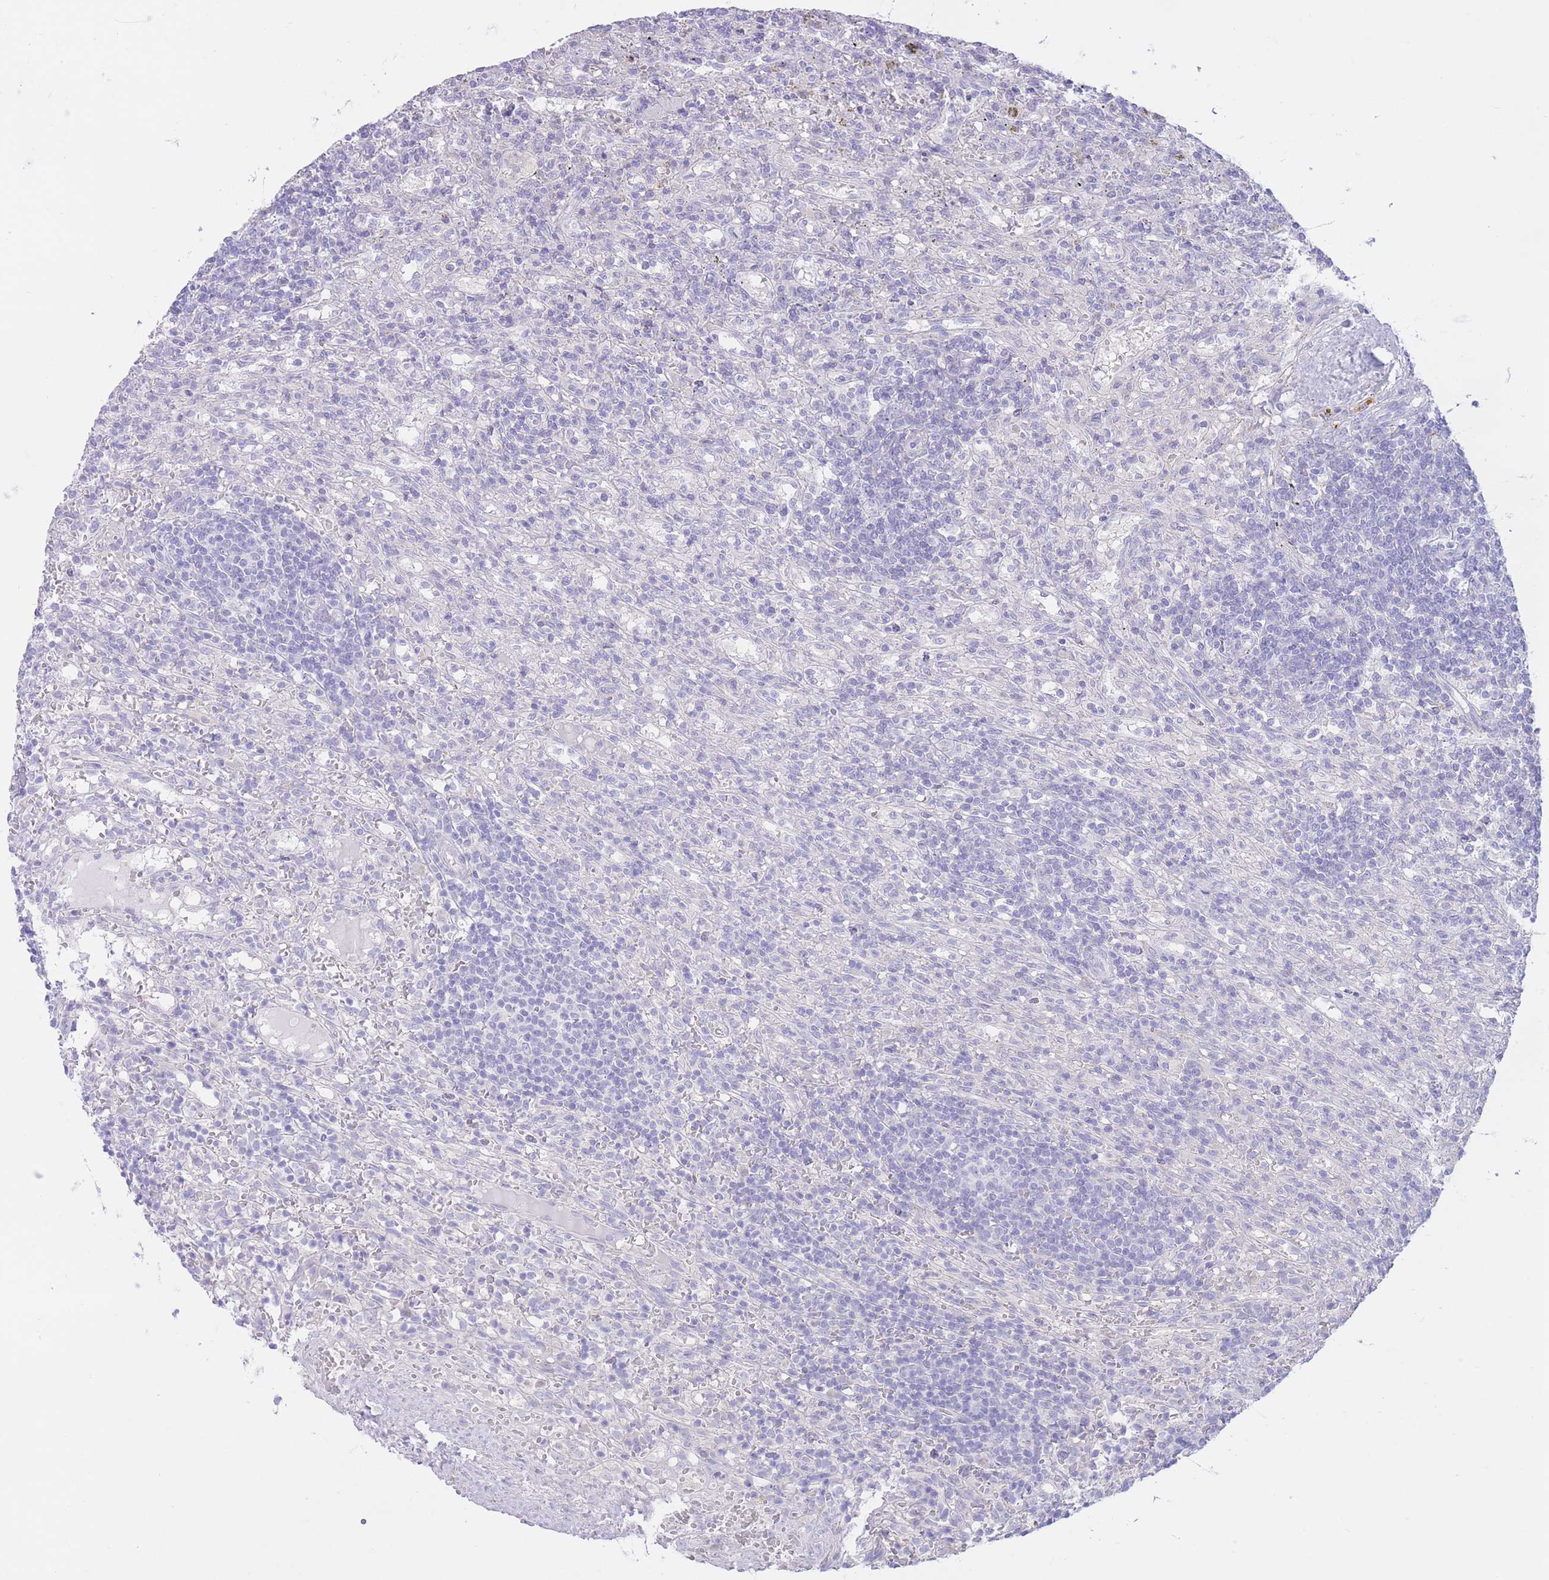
{"staining": {"intensity": "negative", "quantity": "none", "location": "none"}, "tissue": "lymphoma", "cell_type": "Tumor cells", "image_type": "cancer", "snomed": [{"axis": "morphology", "description": "Malignant lymphoma, non-Hodgkin's type, Low grade"}, {"axis": "topography", "description": "Spleen"}], "caption": "Immunohistochemistry of lymphoma exhibits no staining in tumor cells.", "gene": "FAH", "patient": {"sex": "male", "age": 76}}